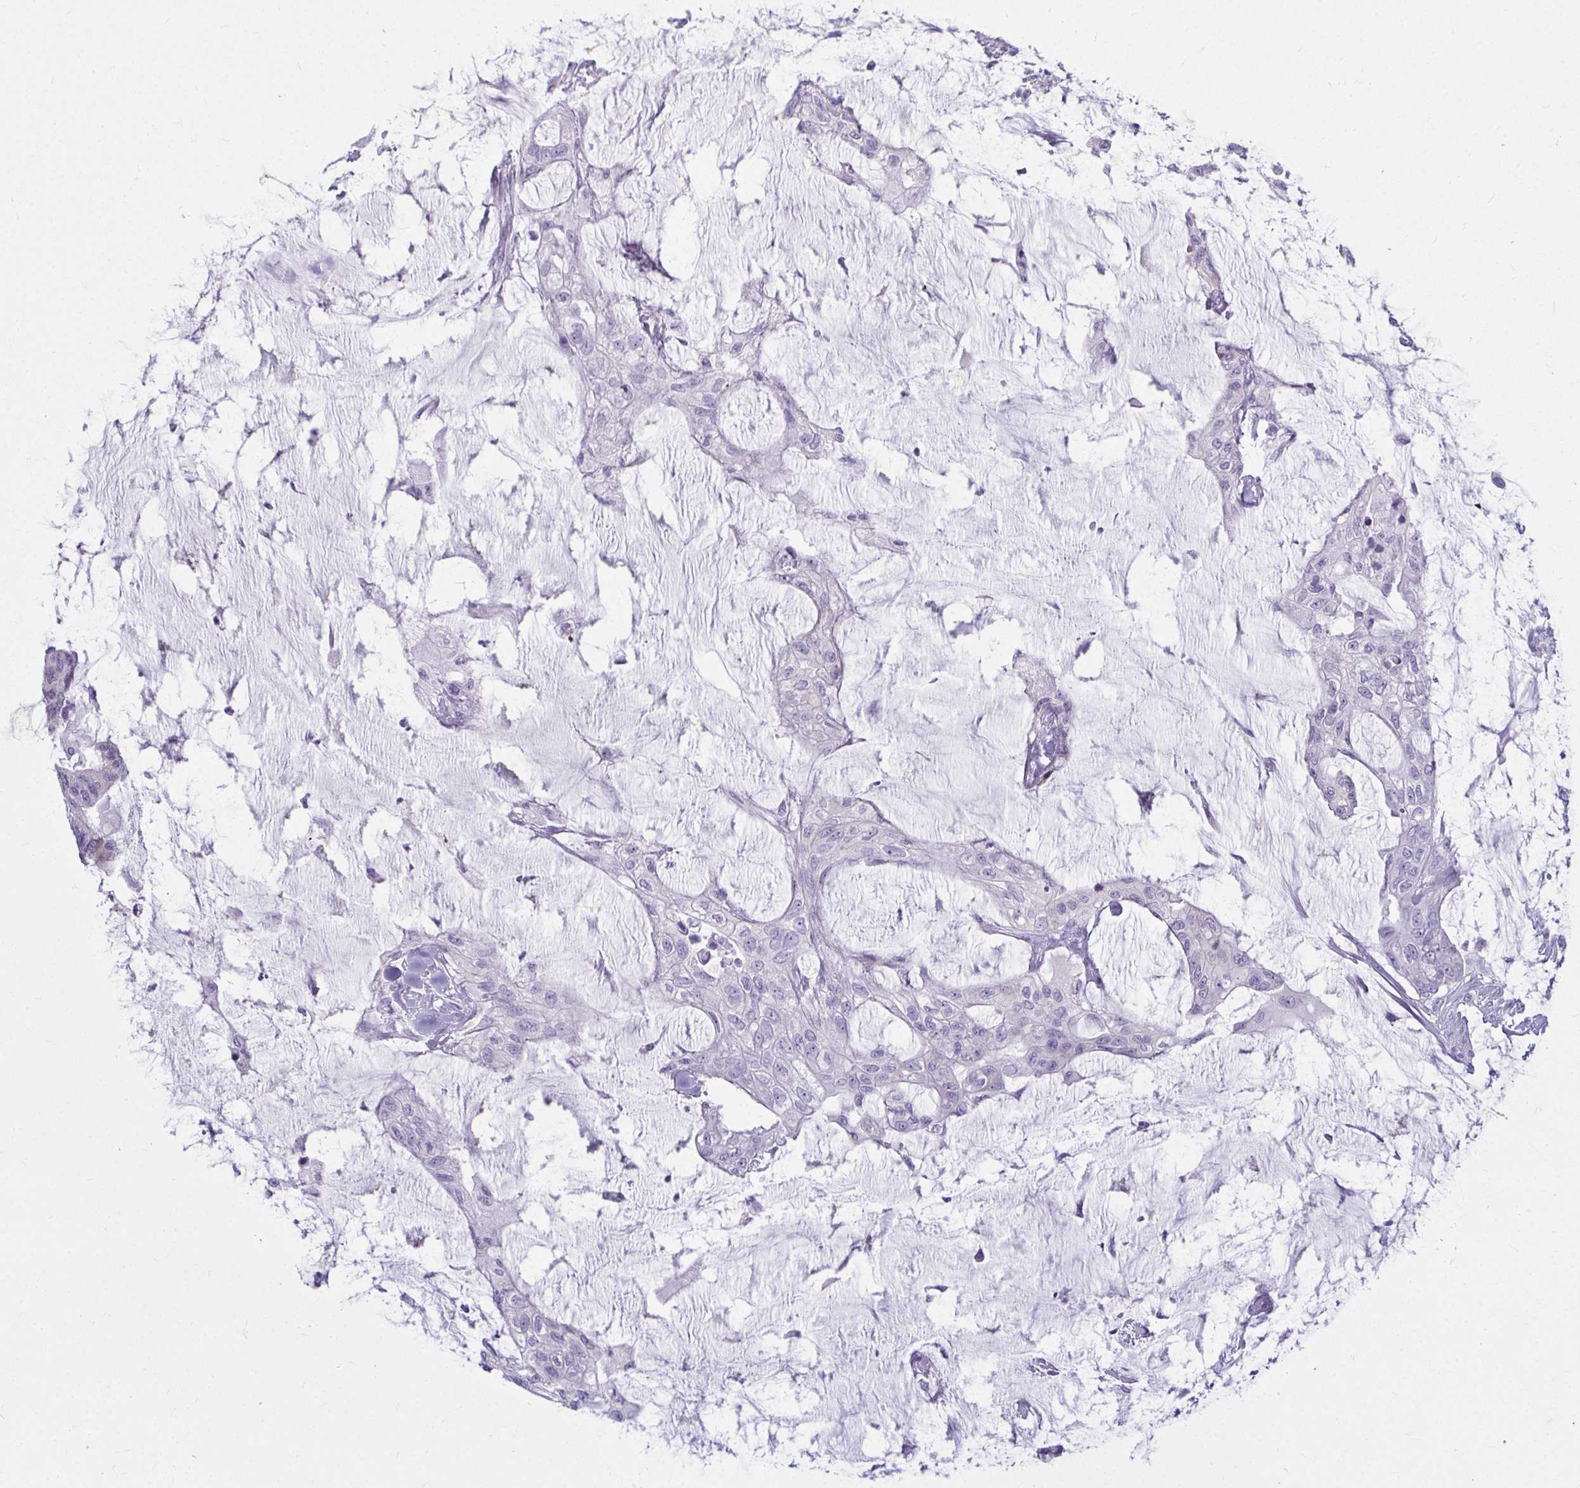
{"staining": {"intensity": "negative", "quantity": "none", "location": "none"}, "tissue": "colorectal cancer", "cell_type": "Tumor cells", "image_type": "cancer", "snomed": [{"axis": "morphology", "description": "Adenocarcinoma, NOS"}, {"axis": "topography", "description": "Rectum"}], "caption": "Tumor cells show no significant expression in colorectal cancer.", "gene": "QDPR", "patient": {"sex": "female", "age": 59}}